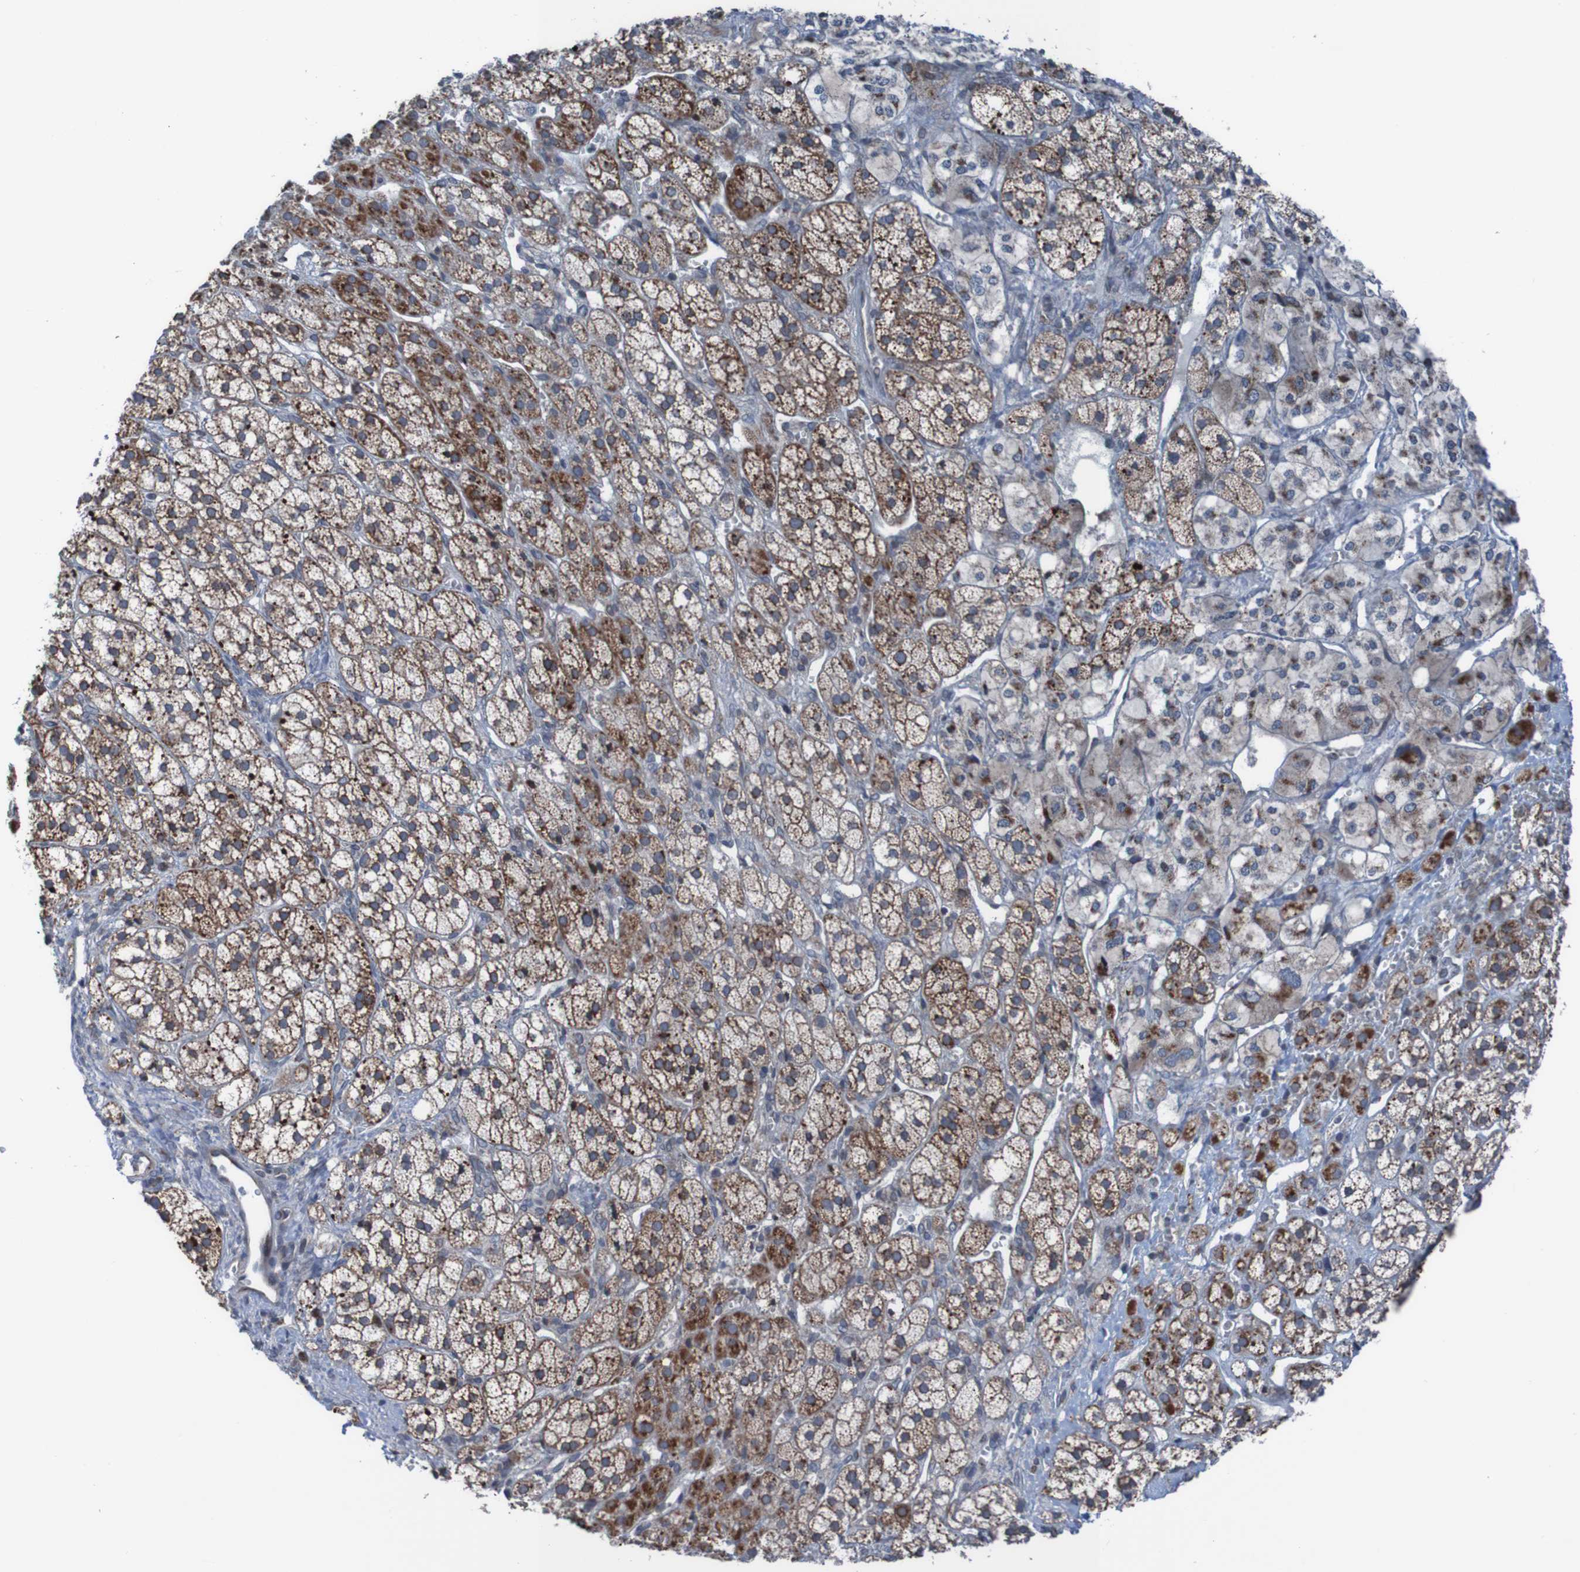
{"staining": {"intensity": "strong", "quantity": "25%-75%", "location": "cytoplasmic/membranous"}, "tissue": "adrenal gland", "cell_type": "Glandular cells", "image_type": "normal", "snomed": [{"axis": "morphology", "description": "Normal tissue, NOS"}, {"axis": "topography", "description": "Adrenal gland"}], "caption": "This is an image of IHC staining of benign adrenal gland, which shows strong expression in the cytoplasmic/membranous of glandular cells.", "gene": "UNG", "patient": {"sex": "male", "age": 56}}